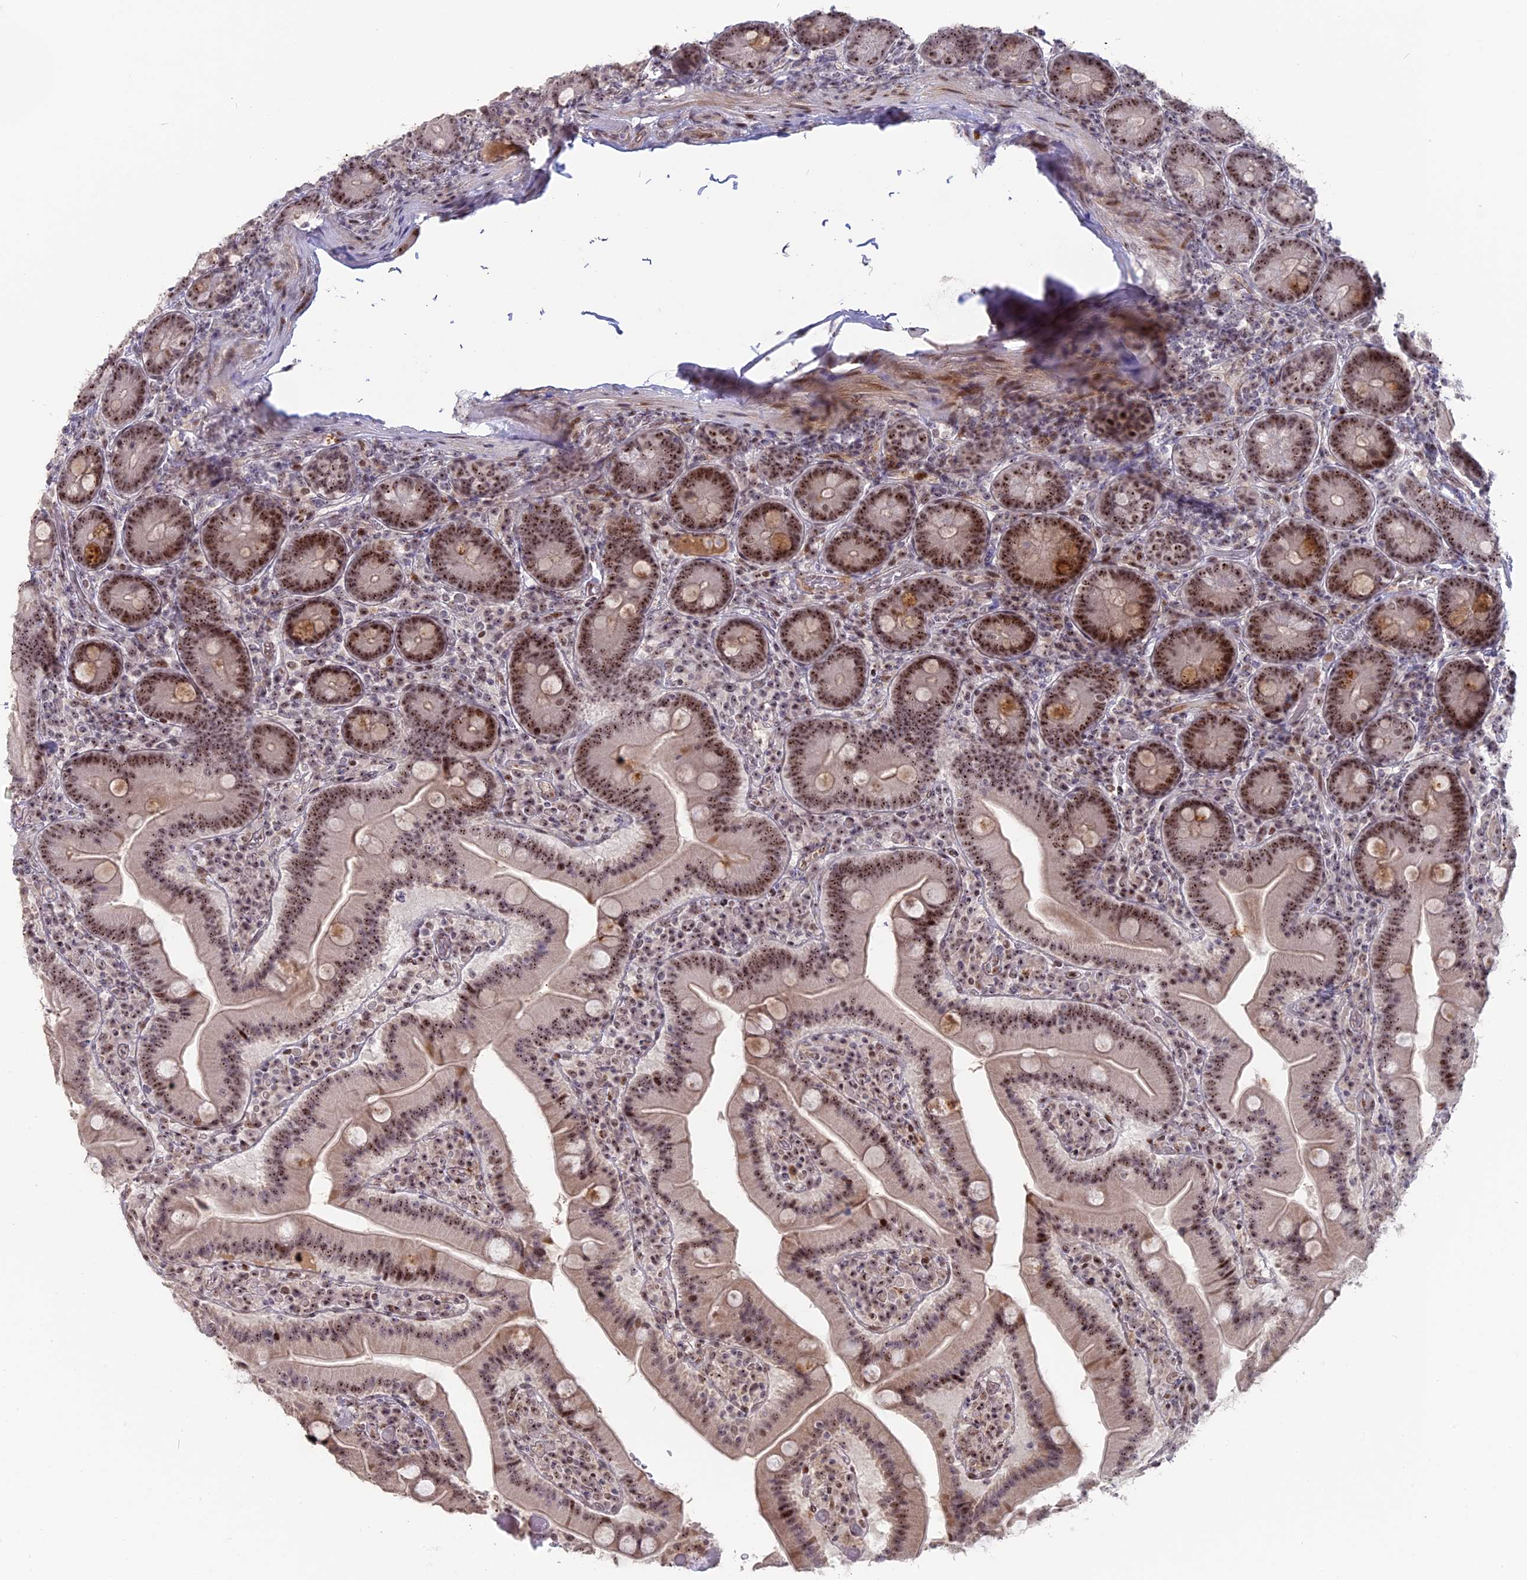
{"staining": {"intensity": "strong", "quantity": ">75%", "location": "nuclear"}, "tissue": "duodenum", "cell_type": "Glandular cells", "image_type": "normal", "snomed": [{"axis": "morphology", "description": "Normal tissue, NOS"}, {"axis": "topography", "description": "Duodenum"}], "caption": "Immunohistochemical staining of normal human duodenum demonstrates strong nuclear protein expression in about >75% of glandular cells.", "gene": "FAM131A", "patient": {"sex": "female", "age": 62}}